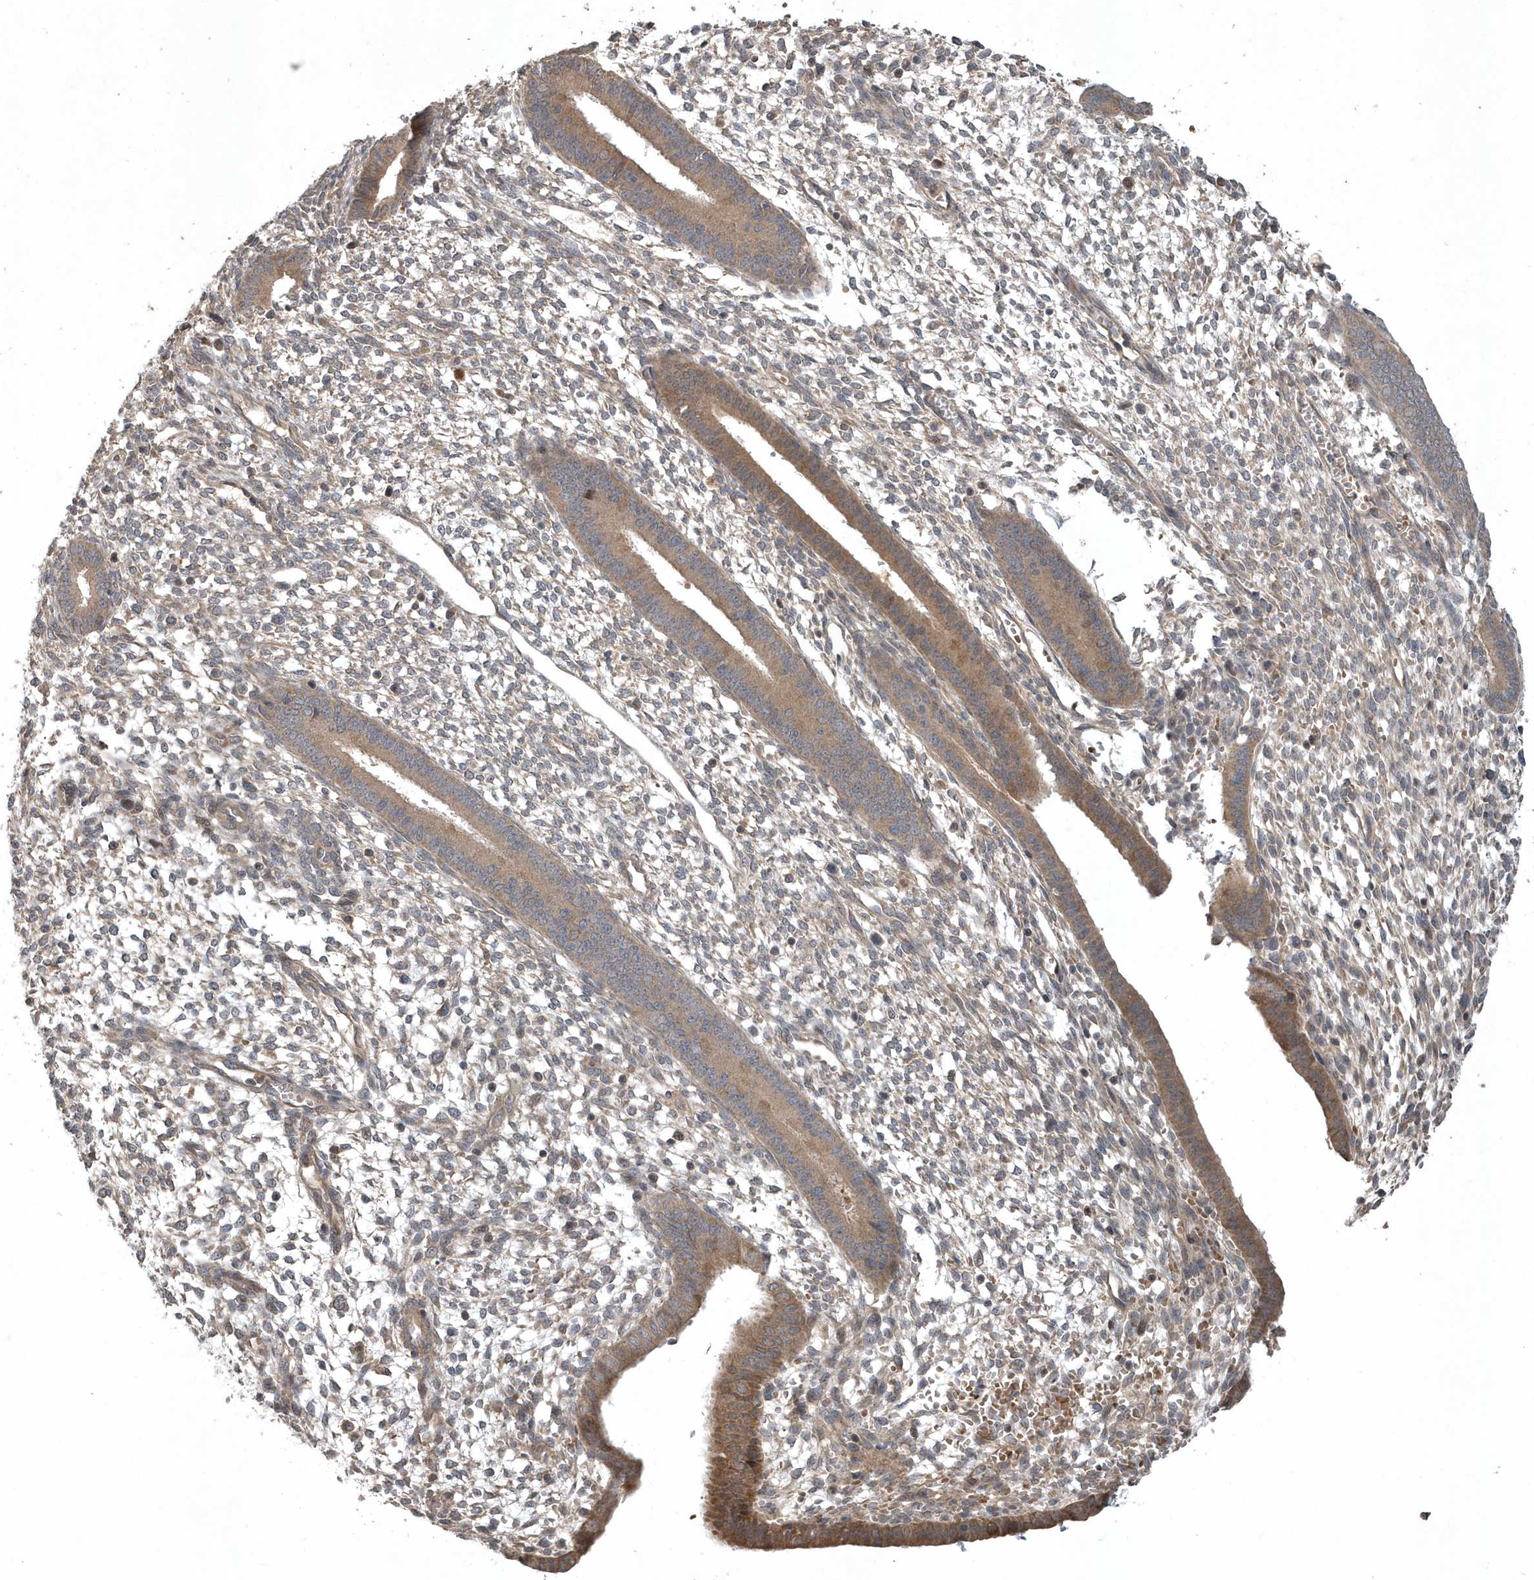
{"staining": {"intensity": "negative", "quantity": "none", "location": "none"}, "tissue": "endometrium", "cell_type": "Cells in endometrial stroma", "image_type": "normal", "snomed": [{"axis": "morphology", "description": "Normal tissue, NOS"}, {"axis": "topography", "description": "Endometrium"}], "caption": "The histopathology image displays no significant expression in cells in endometrial stroma of endometrium.", "gene": "HMGCS1", "patient": {"sex": "female", "age": 46}}